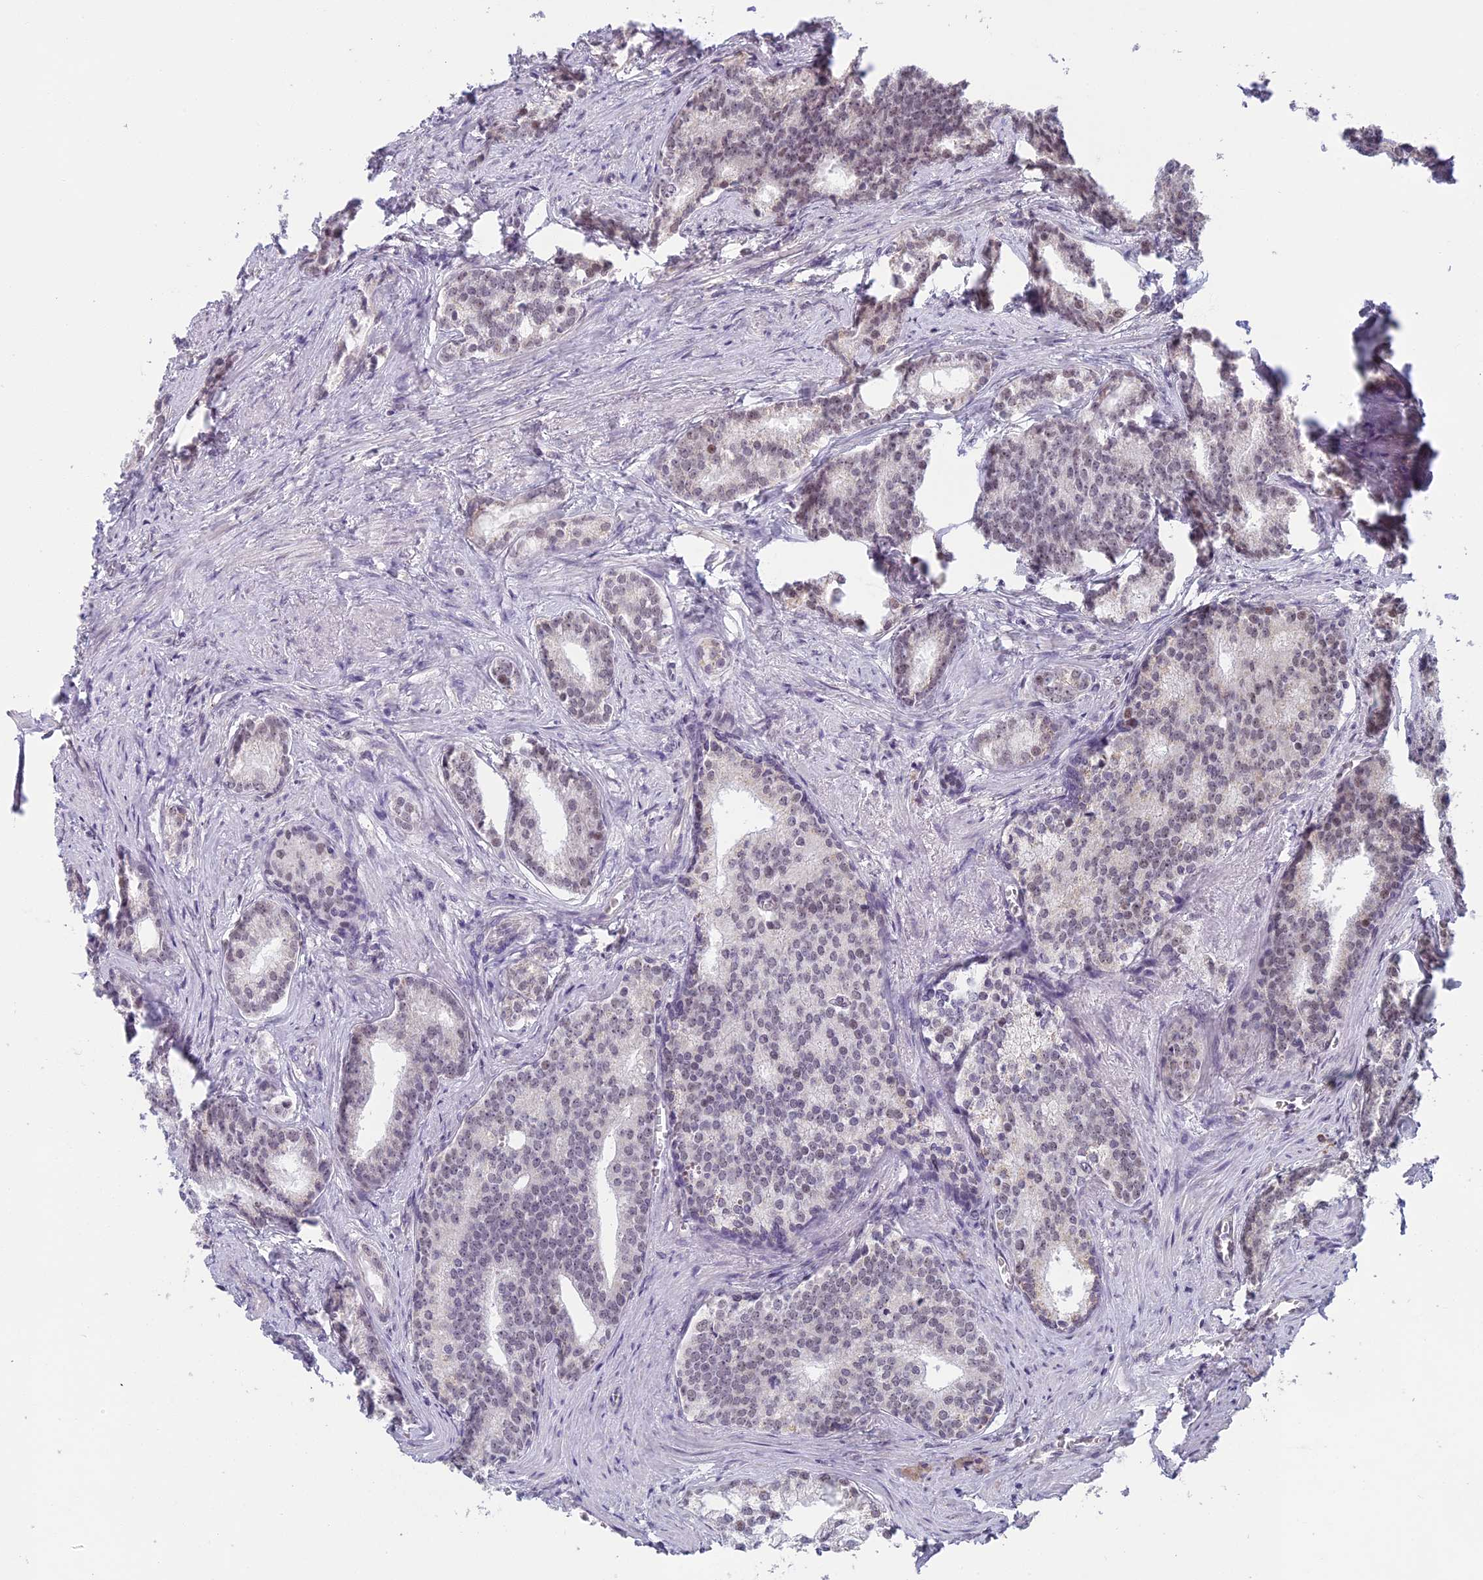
{"staining": {"intensity": "negative", "quantity": "none", "location": "none"}, "tissue": "prostate cancer", "cell_type": "Tumor cells", "image_type": "cancer", "snomed": [{"axis": "morphology", "description": "Adenocarcinoma, Low grade"}, {"axis": "topography", "description": "Prostate"}], "caption": "This is an IHC photomicrograph of adenocarcinoma (low-grade) (prostate). There is no positivity in tumor cells.", "gene": "MORF4L1", "patient": {"sex": "male", "age": 71}}